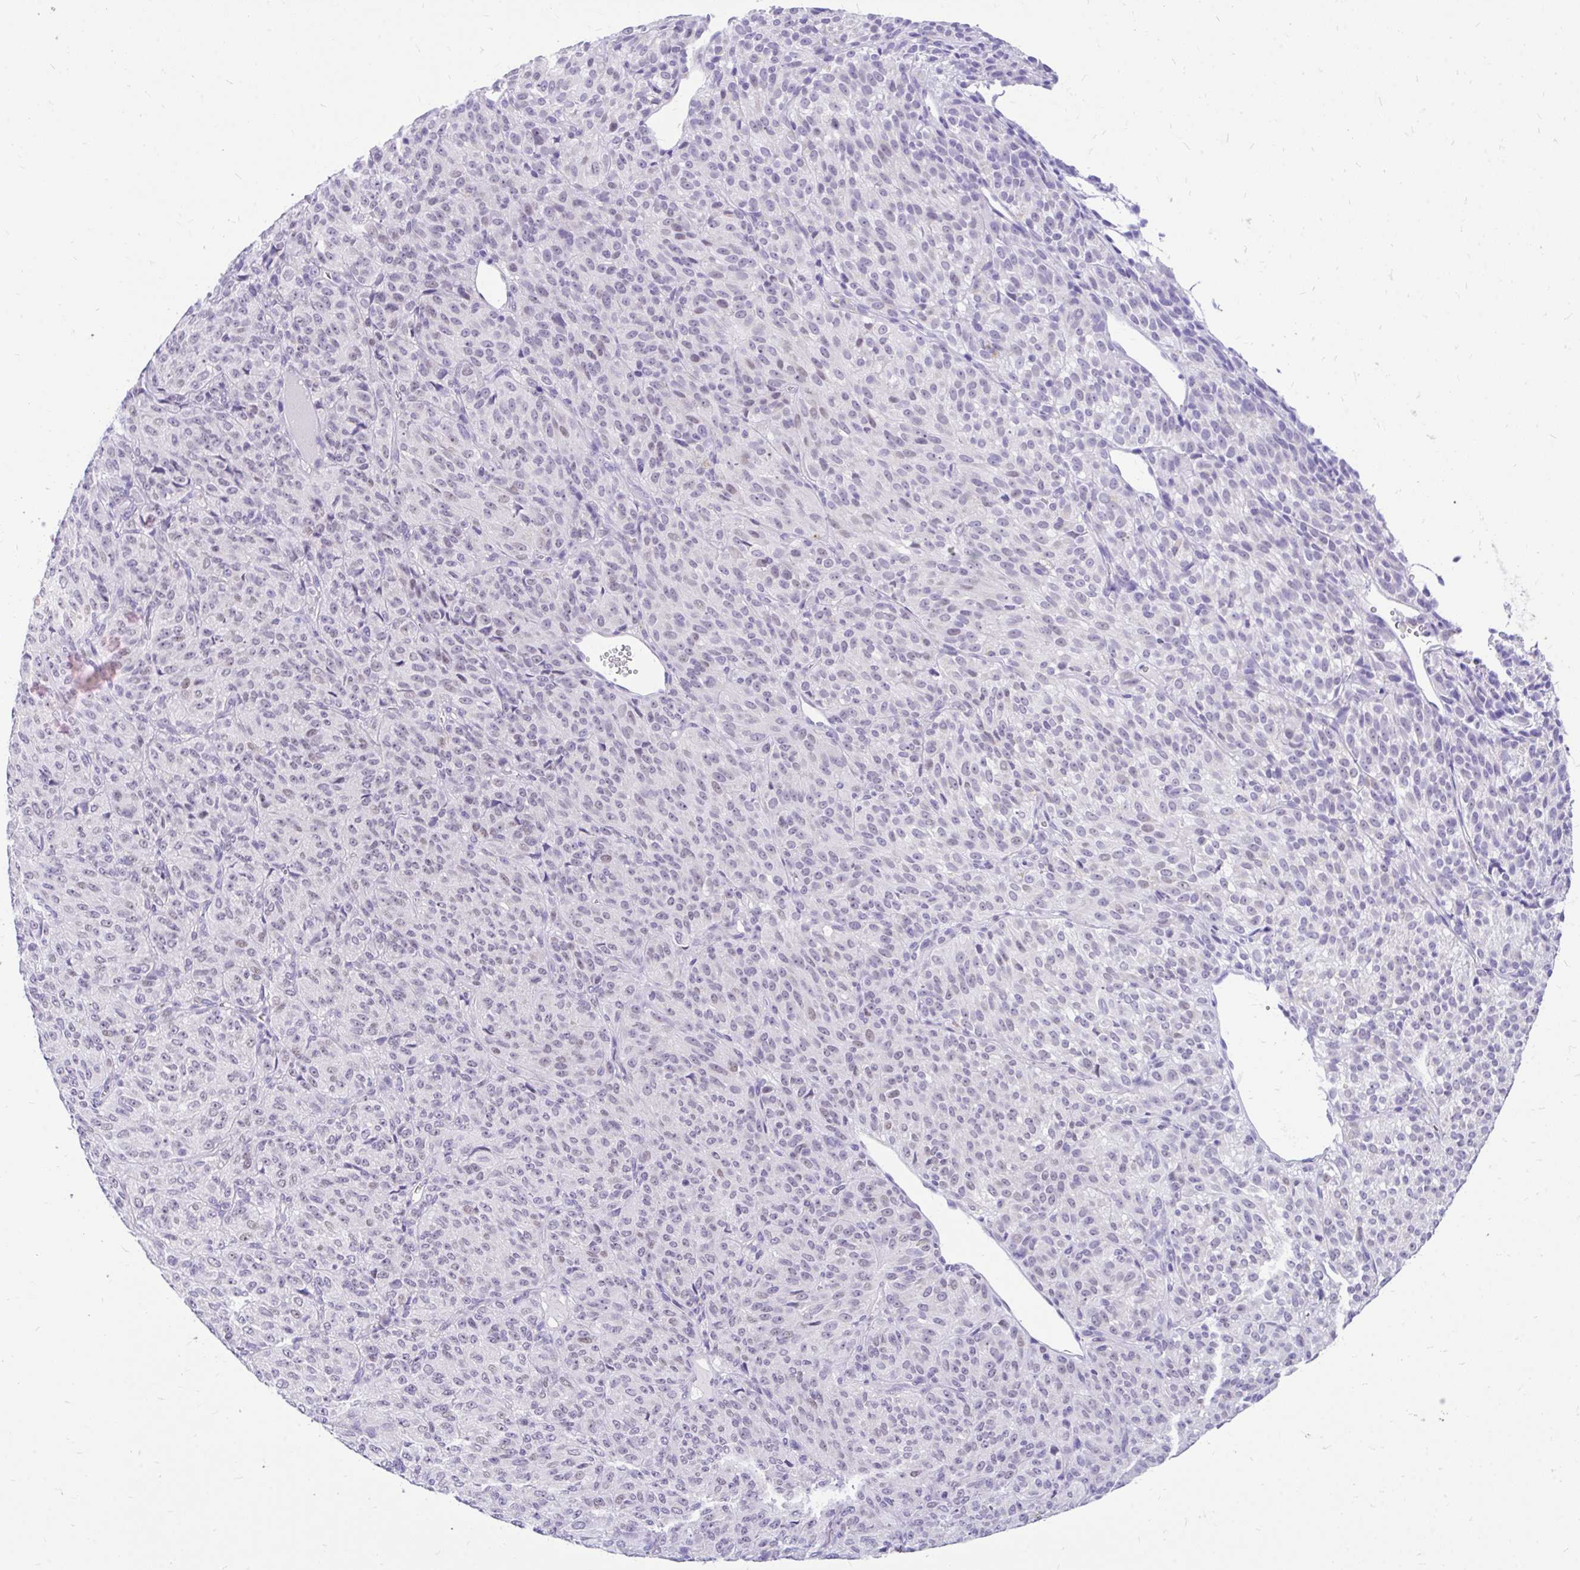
{"staining": {"intensity": "weak", "quantity": "25%-75%", "location": "nuclear"}, "tissue": "melanoma", "cell_type": "Tumor cells", "image_type": "cancer", "snomed": [{"axis": "morphology", "description": "Malignant melanoma, Metastatic site"}, {"axis": "topography", "description": "Brain"}], "caption": "This is a micrograph of IHC staining of melanoma, which shows weak expression in the nuclear of tumor cells.", "gene": "GLB1L2", "patient": {"sex": "female", "age": 56}}